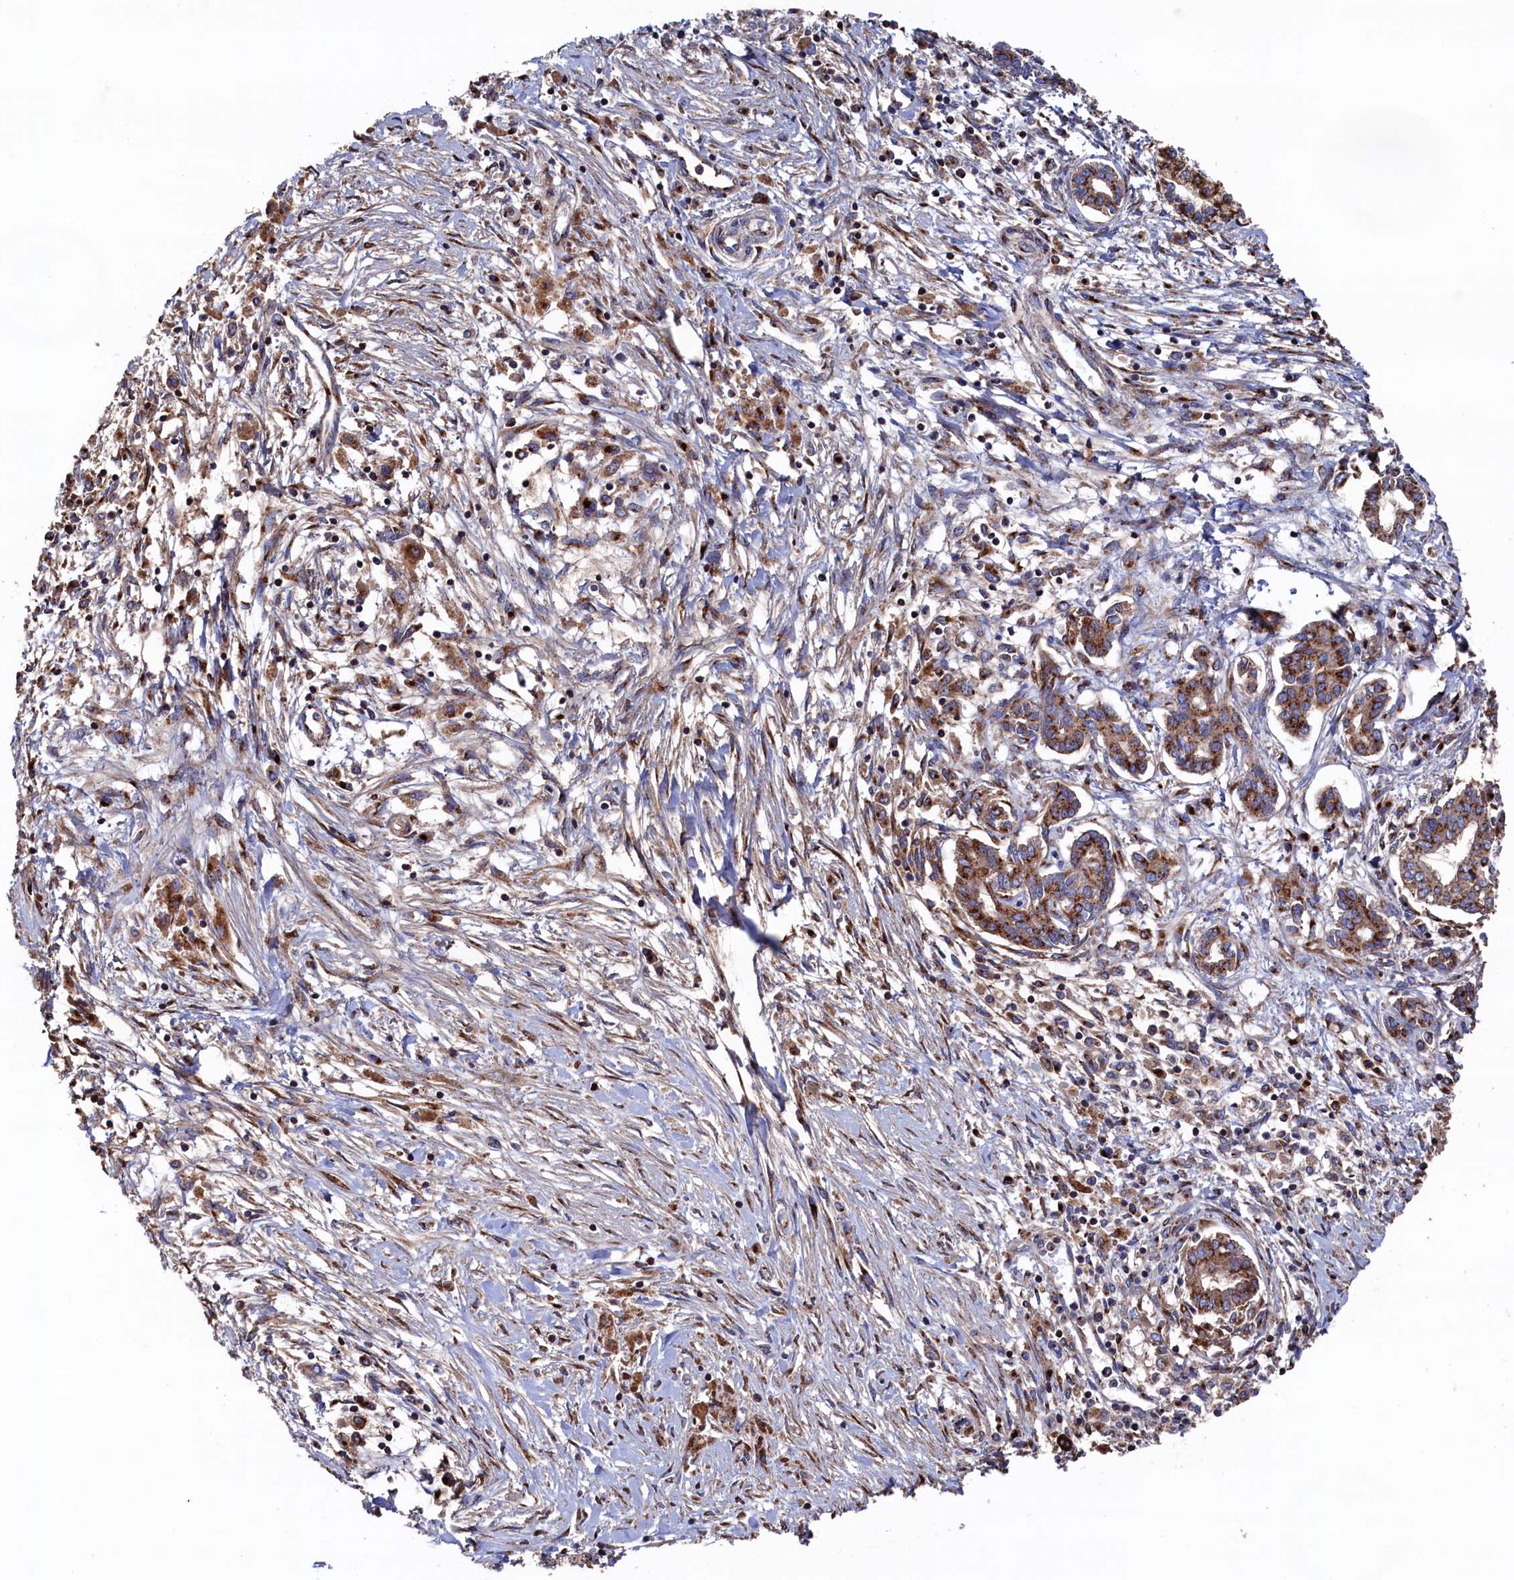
{"staining": {"intensity": "moderate", "quantity": ">75%", "location": "cytoplasmic/membranous"}, "tissue": "pancreatic cancer", "cell_type": "Tumor cells", "image_type": "cancer", "snomed": [{"axis": "morphology", "description": "Adenocarcinoma, NOS"}, {"axis": "topography", "description": "Pancreas"}], "caption": "A medium amount of moderate cytoplasmic/membranous positivity is identified in about >75% of tumor cells in adenocarcinoma (pancreatic) tissue. (Stains: DAB in brown, nuclei in blue, Microscopy: brightfield microscopy at high magnification).", "gene": "PRRC1", "patient": {"sex": "female", "age": 50}}